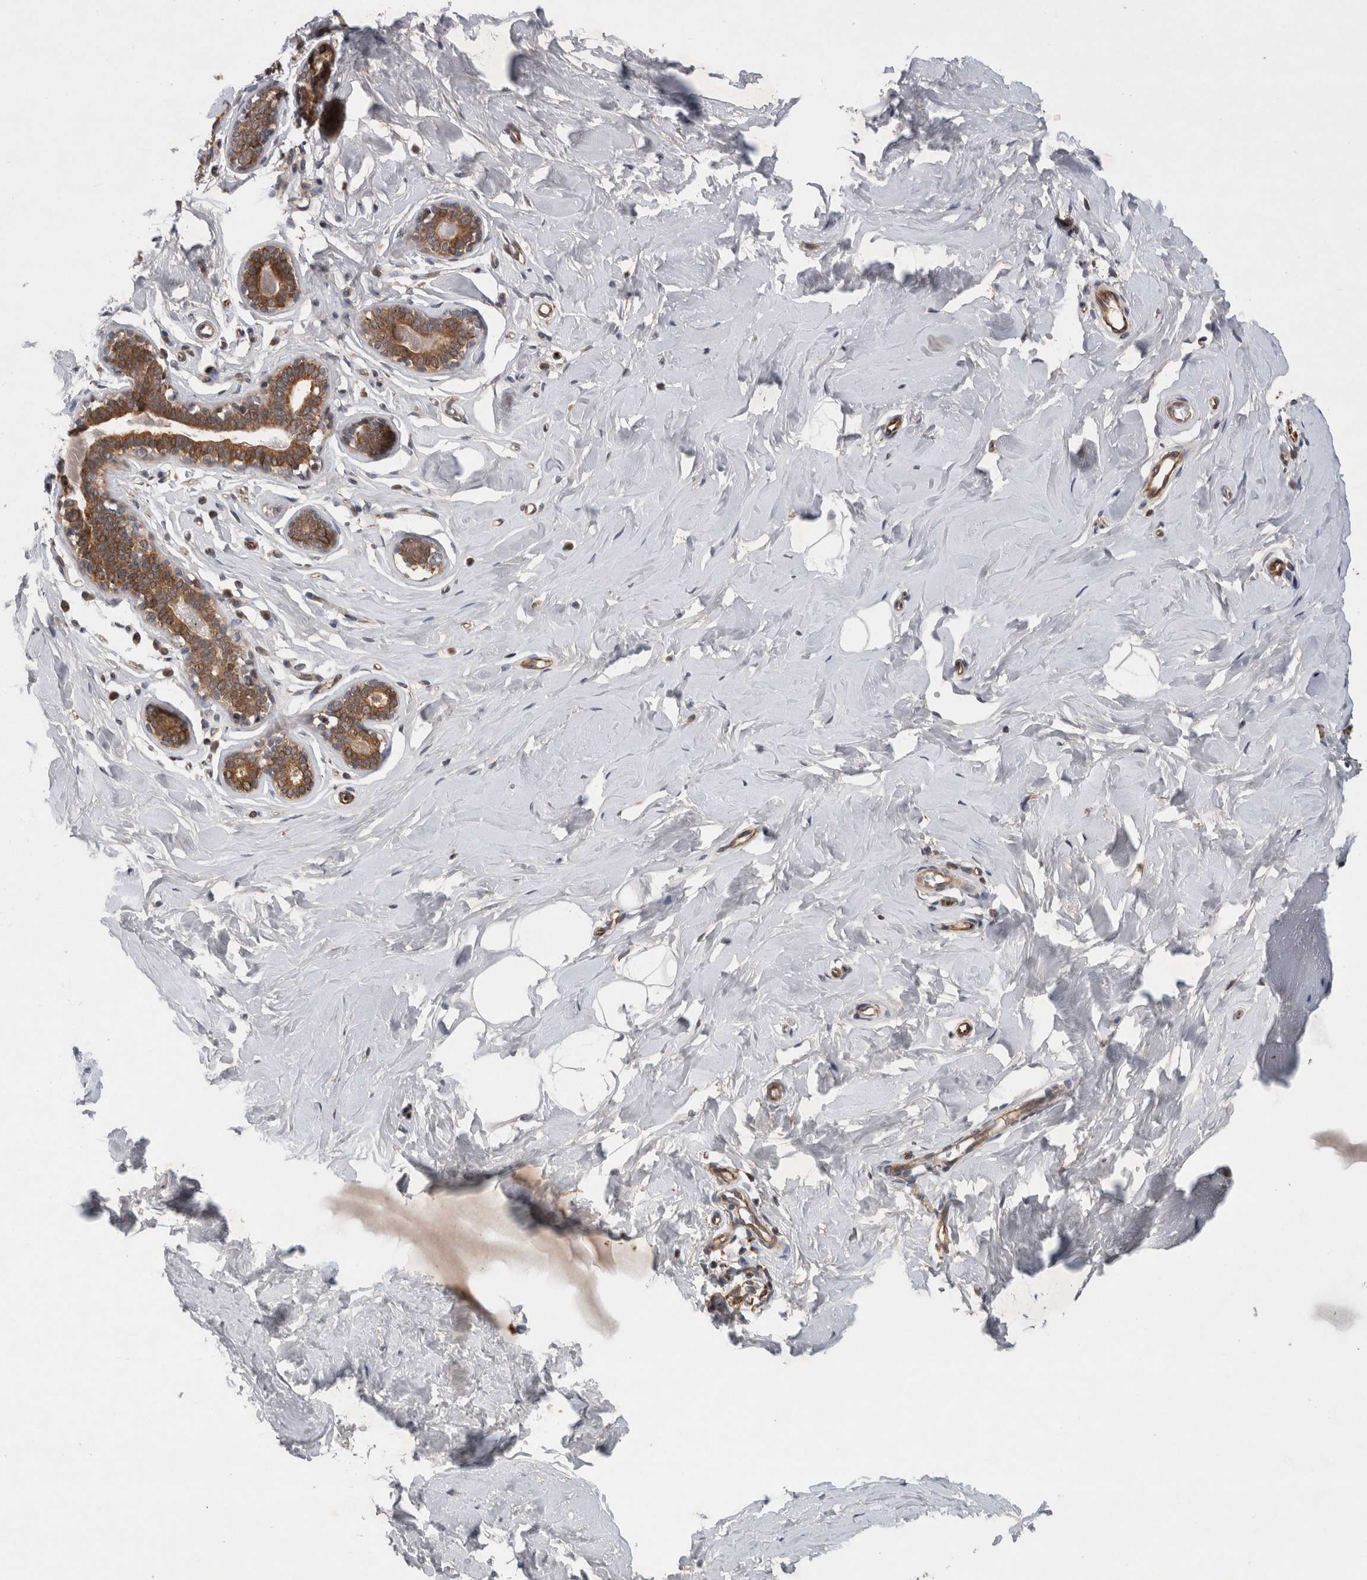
{"staining": {"intensity": "negative", "quantity": "none", "location": "none"}, "tissue": "breast", "cell_type": "Adipocytes", "image_type": "normal", "snomed": [{"axis": "morphology", "description": "Normal tissue, NOS"}, {"axis": "topography", "description": "Breast"}], "caption": "The image displays no significant staining in adipocytes of breast. Brightfield microscopy of IHC stained with DAB (3,3'-diaminobenzidine) (brown) and hematoxylin (blue), captured at high magnification.", "gene": "PDCD2", "patient": {"sex": "female", "age": 23}}